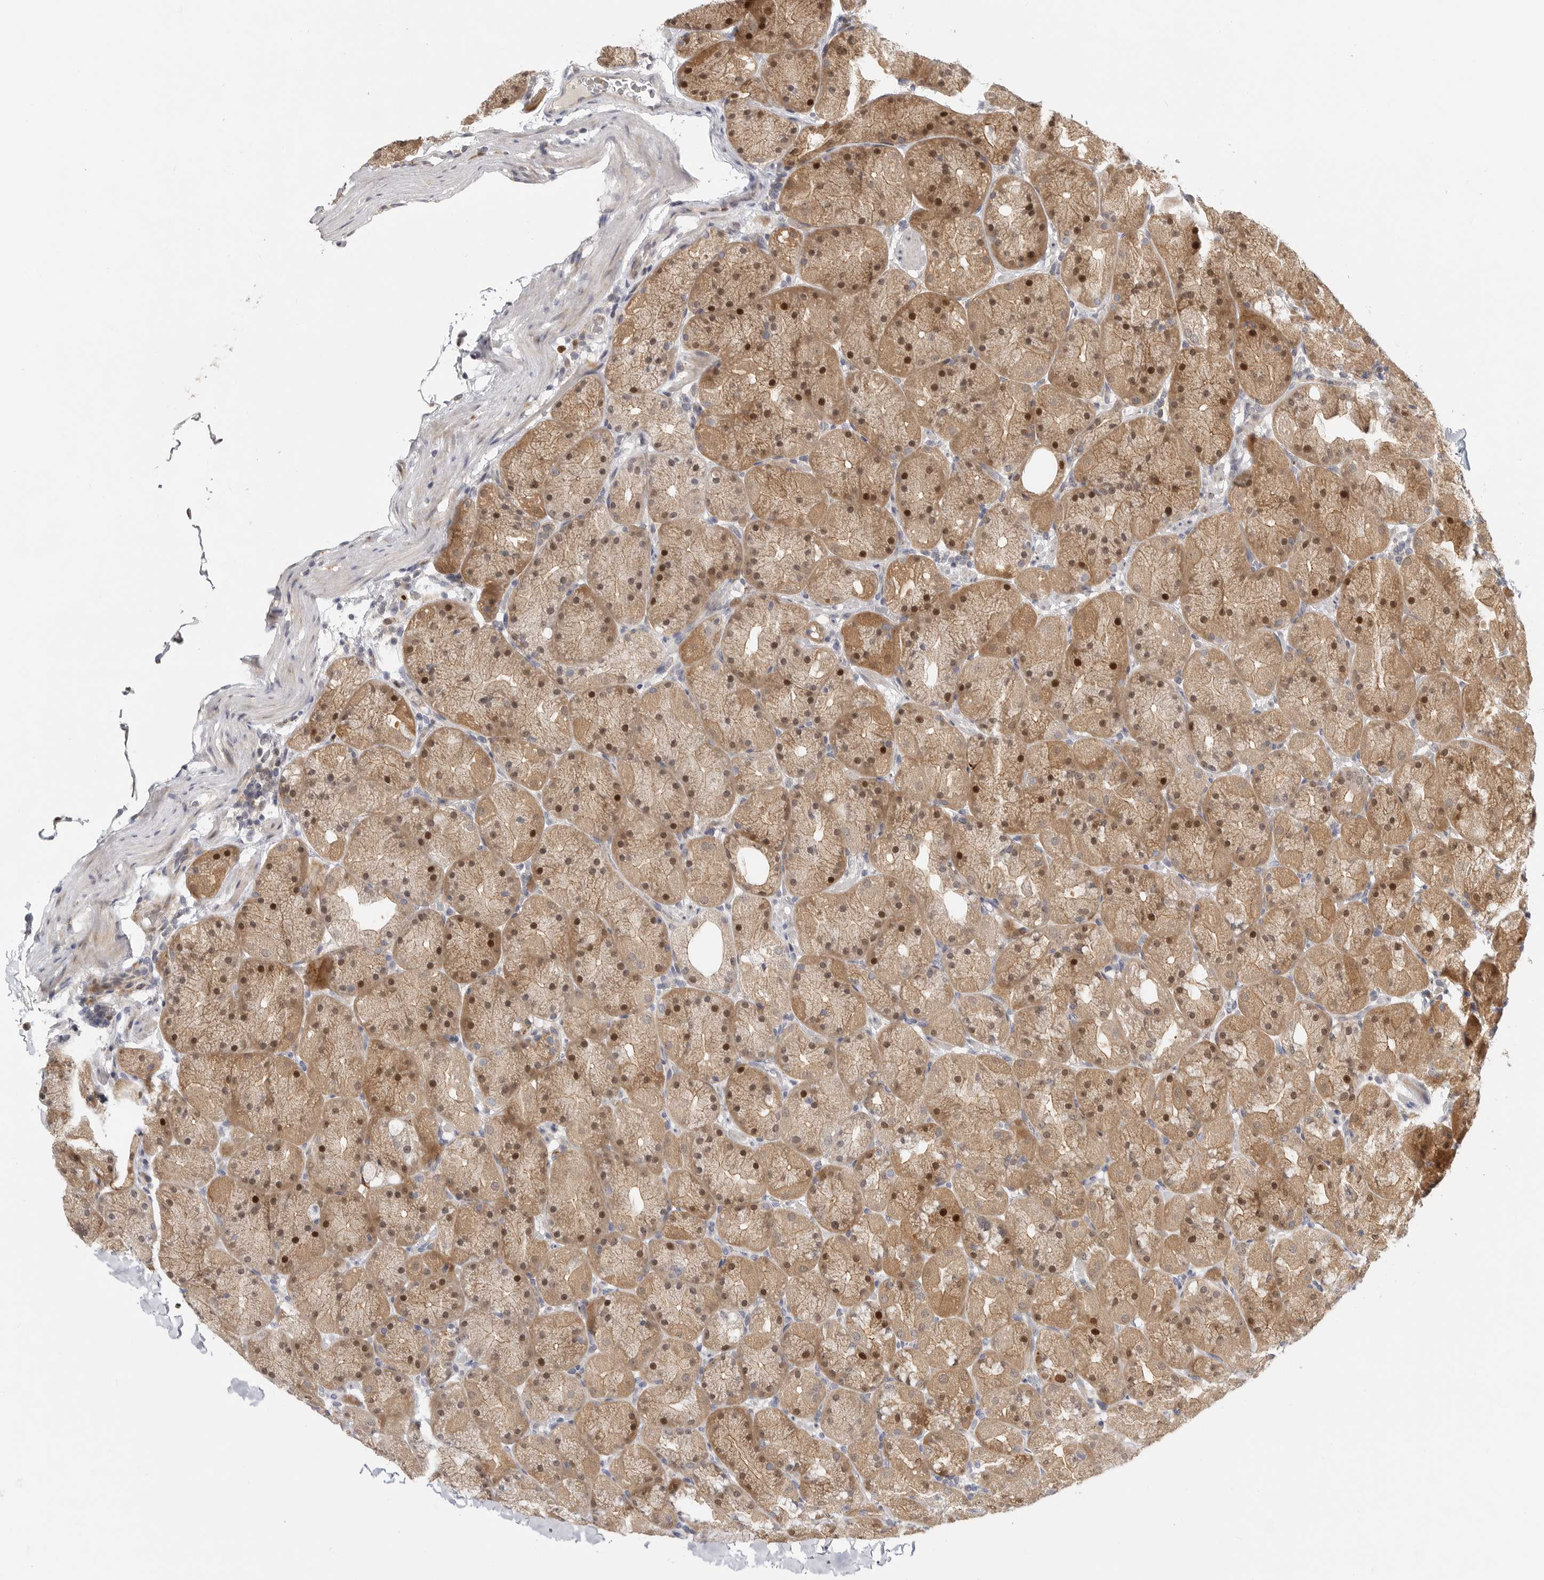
{"staining": {"intensity": "moderate", "quantity": ">75%", "location": "cytoplasmic/membranous,nuclear"}, "tissue": "stomach", "cell_type": "Glandular cells", "image_type": "normal", "snomed": [{"axis": "morphology", "description": "Normal tissue, NOS"}, {"axis": "topography", "description": "Stomach, upper"}, {"axis": "topography", "description": "Stomach"}], "caption": "IHC staining of benign stomach, which displays medium levels of moderate cytoplasmic/membranous,nuclear positivity in about >75% of glandular cells indicating moderate cytoplasmic/membranous,nuclear protein expression. The staining was performed using DAB (3,3'-diaminobenzidine) (brown) for protein detection and nuclei were counterstained in hematoxylin (blue).", "gene": "CSNK1G3", "patient": {"sex": "male", "age": 48}}